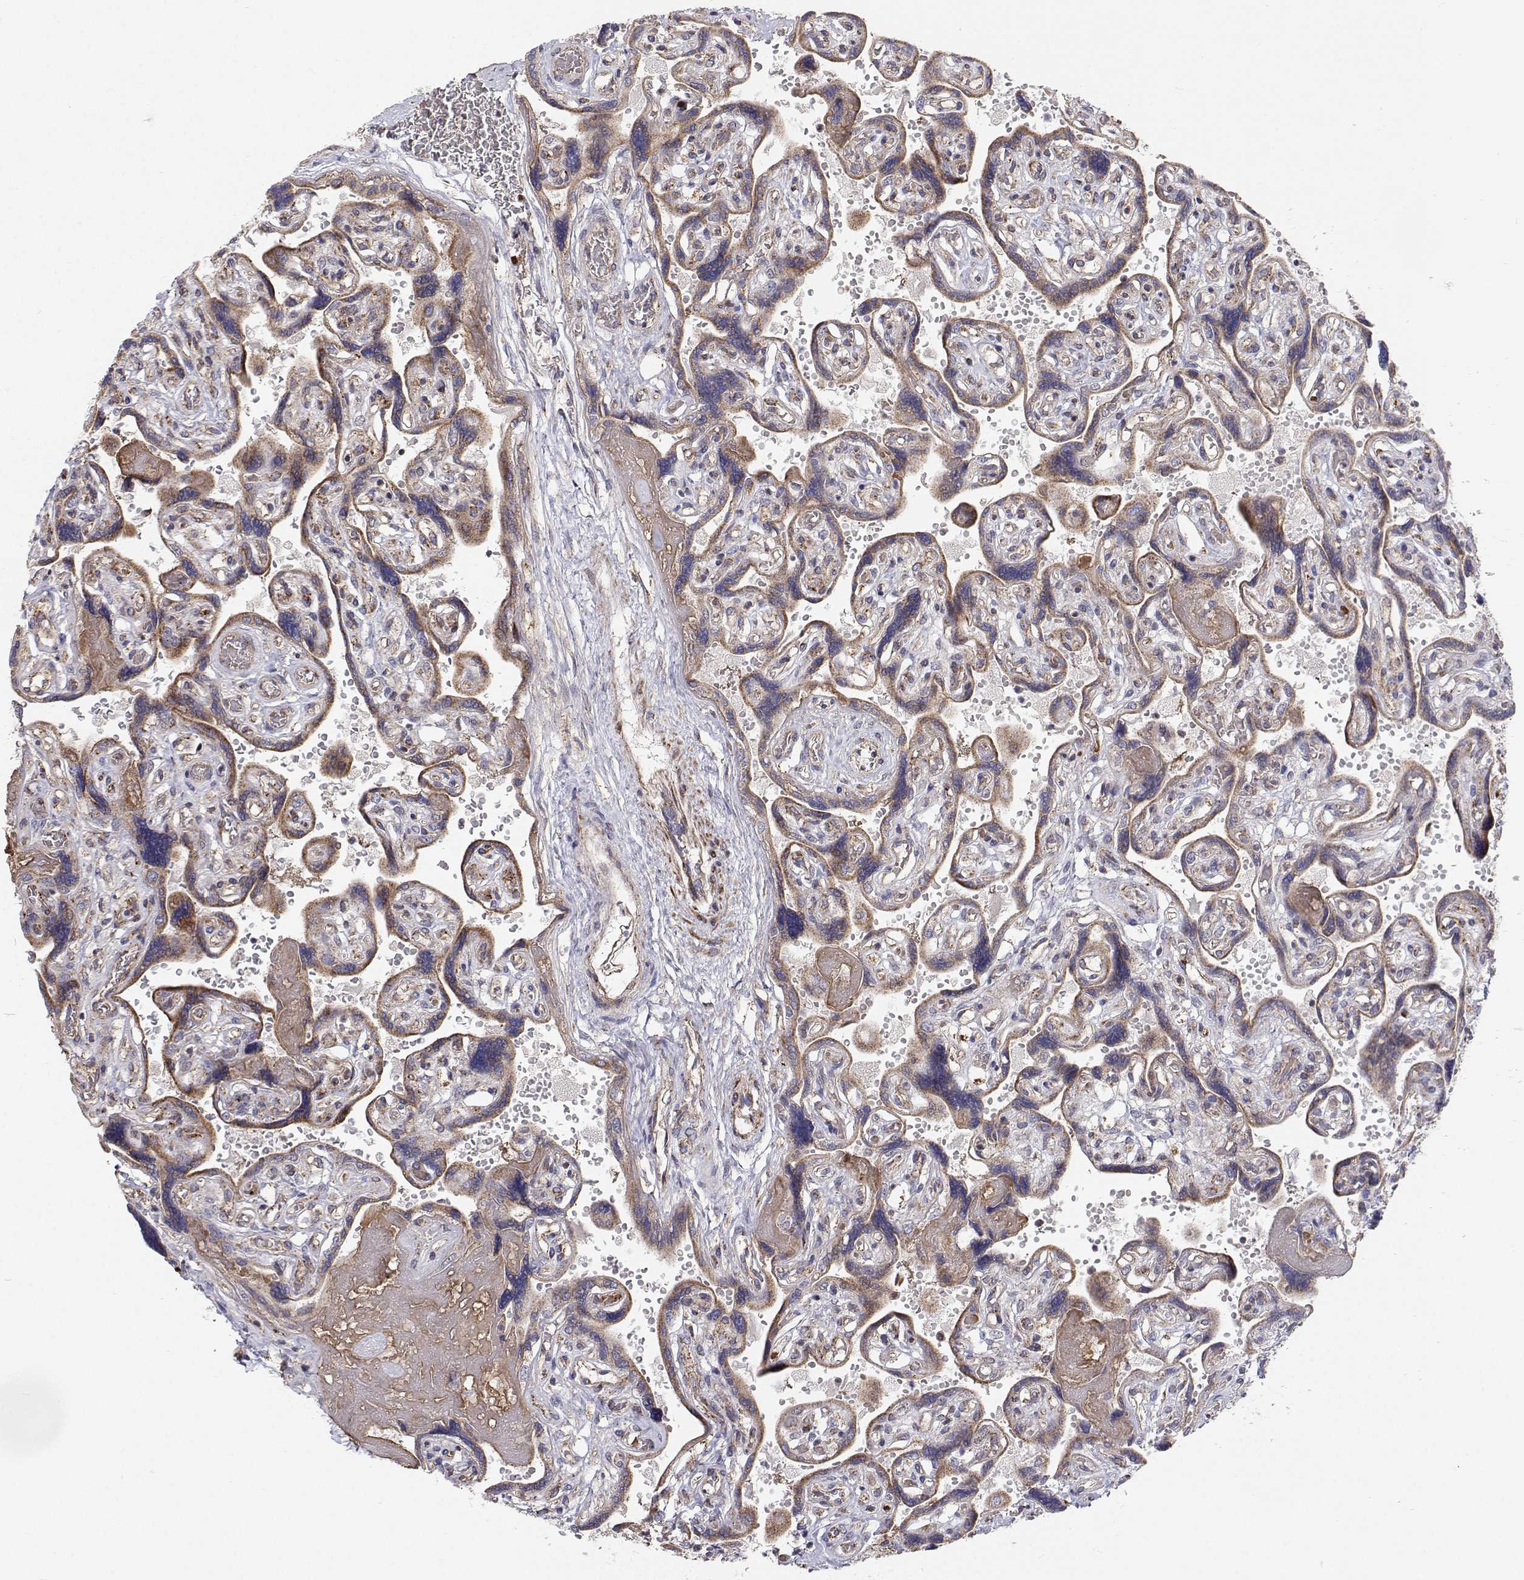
{"staining": {"intensity": "weak", "quantity": ">75%", "location": "cytoplasmic/membranous"}, "tissue": "placenta", "cell_type": "Decidual cells", "image_type": "normal", "snomed": [{"axis": "morphology", "description": "Normal tissue, NOS"}, {"axis": "topography", "description": "Placenta"}], "caption": "DAB (3,3'-diaminobenzidine) immunohistochemical staining of unremarkable human placenta shows weak cytoplasmic/membranous protein staining in about >75% of decidual cells. The protein of interest is stained brown, and the nuclei are stained in blue (DAB IHC with brightfield microscopy, high magnification).", "gene": "SPICE1", "patient": {"sex": "female", "age": 32}}